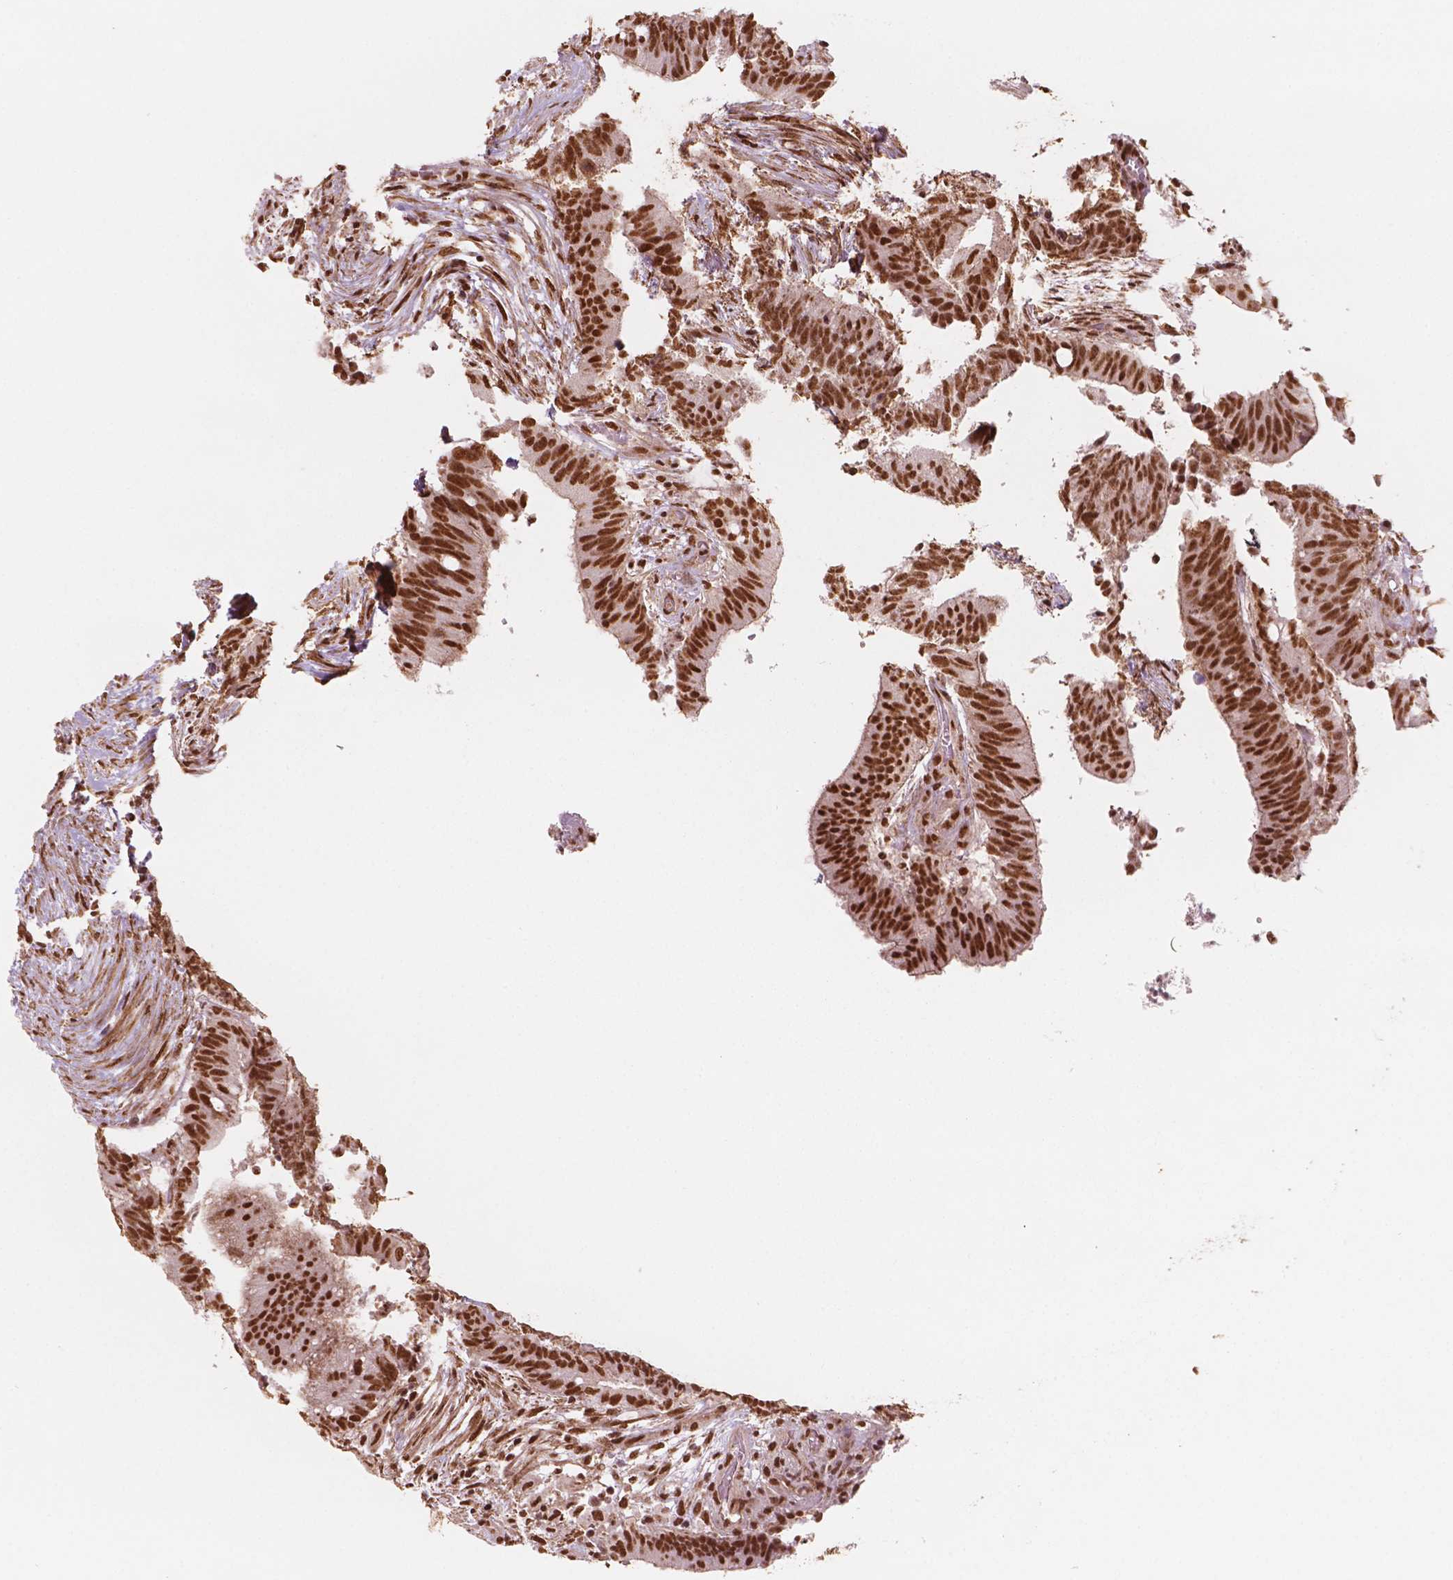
{"staining": {"intensity": "moderate", "quantity": ">75%", "location": "nuclear"}, "tissue": "colorectal cancer", "cell_type": "Tumor cells", "image_type": "cancer", "snomed": [{"axis": "morphology", "description": "Adenocarcinoma, NOS"}, {"axis": "topography", "description": "Colon"}], "caption": "Colorectal cancer stained with IHC displays moderate nuclear staining in about >75% of tumor cells.", "gene": "GTF3C5", "patient": {"sex": "female", "age": 43}}